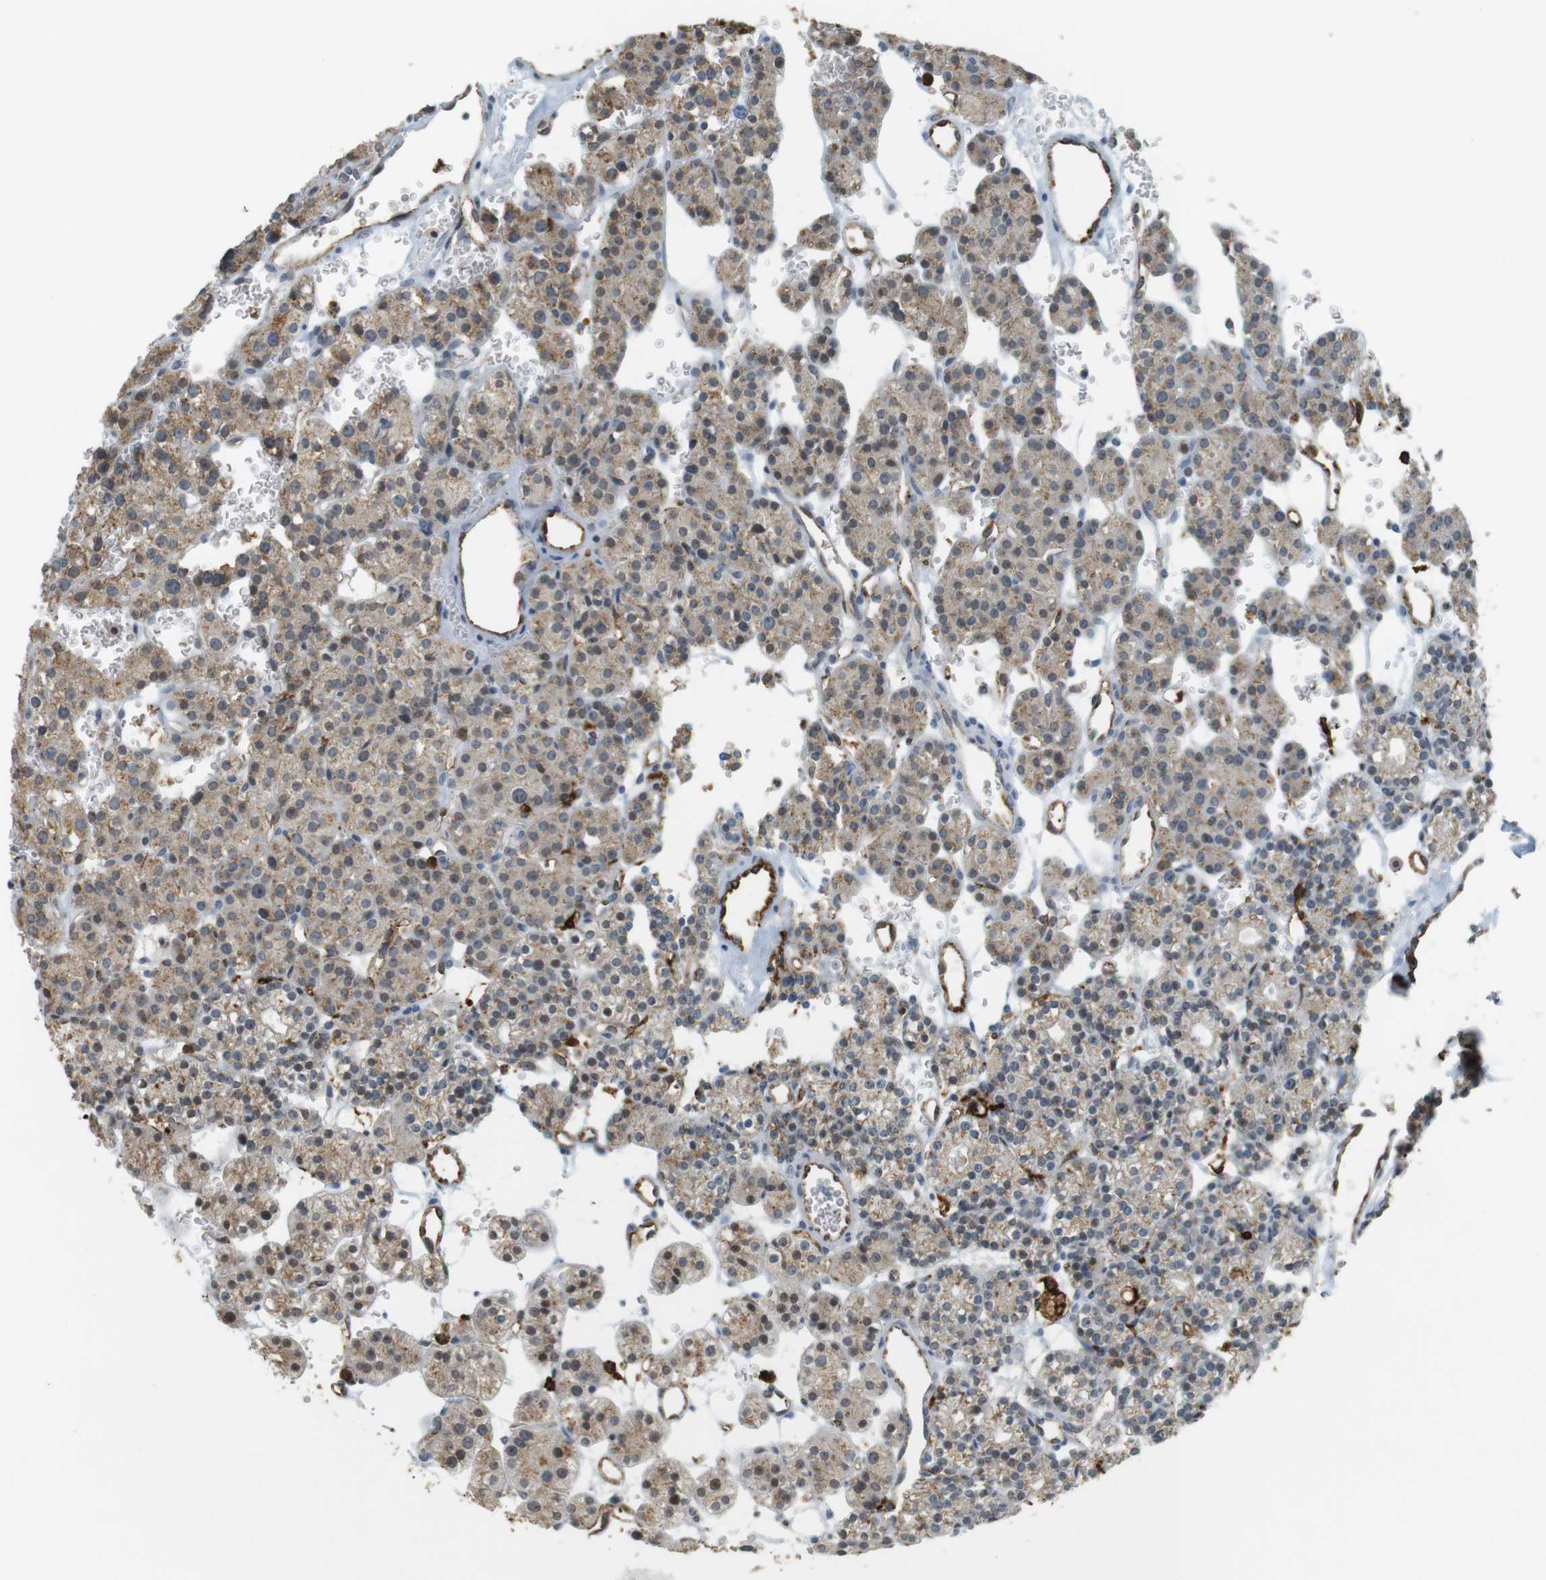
{"staining": {"intensity": "weak", "quantity": ">75%", "location": "cytoplasmic/membranous"}, "tissue": "parathyroid gland", "cell_type": "Glandular cells", "image_type": "normal", "snomed": [{"axis": "morphology", "description": "Normal tissue, NOS"}, {"axis": "topography", "description": "Parathyroid gland"}], "caption": "Parathyroid gland stained with IHC demonstrates weak cytoplasmic/membranous positivity in about >75% of glandular cells. The staining was performed using DAB, with brown indicating positive protein expression. Nuclei are stained blue with hematoxylin.", "gene": "HLA", "patient": {"sex": "female", "age": 64}}